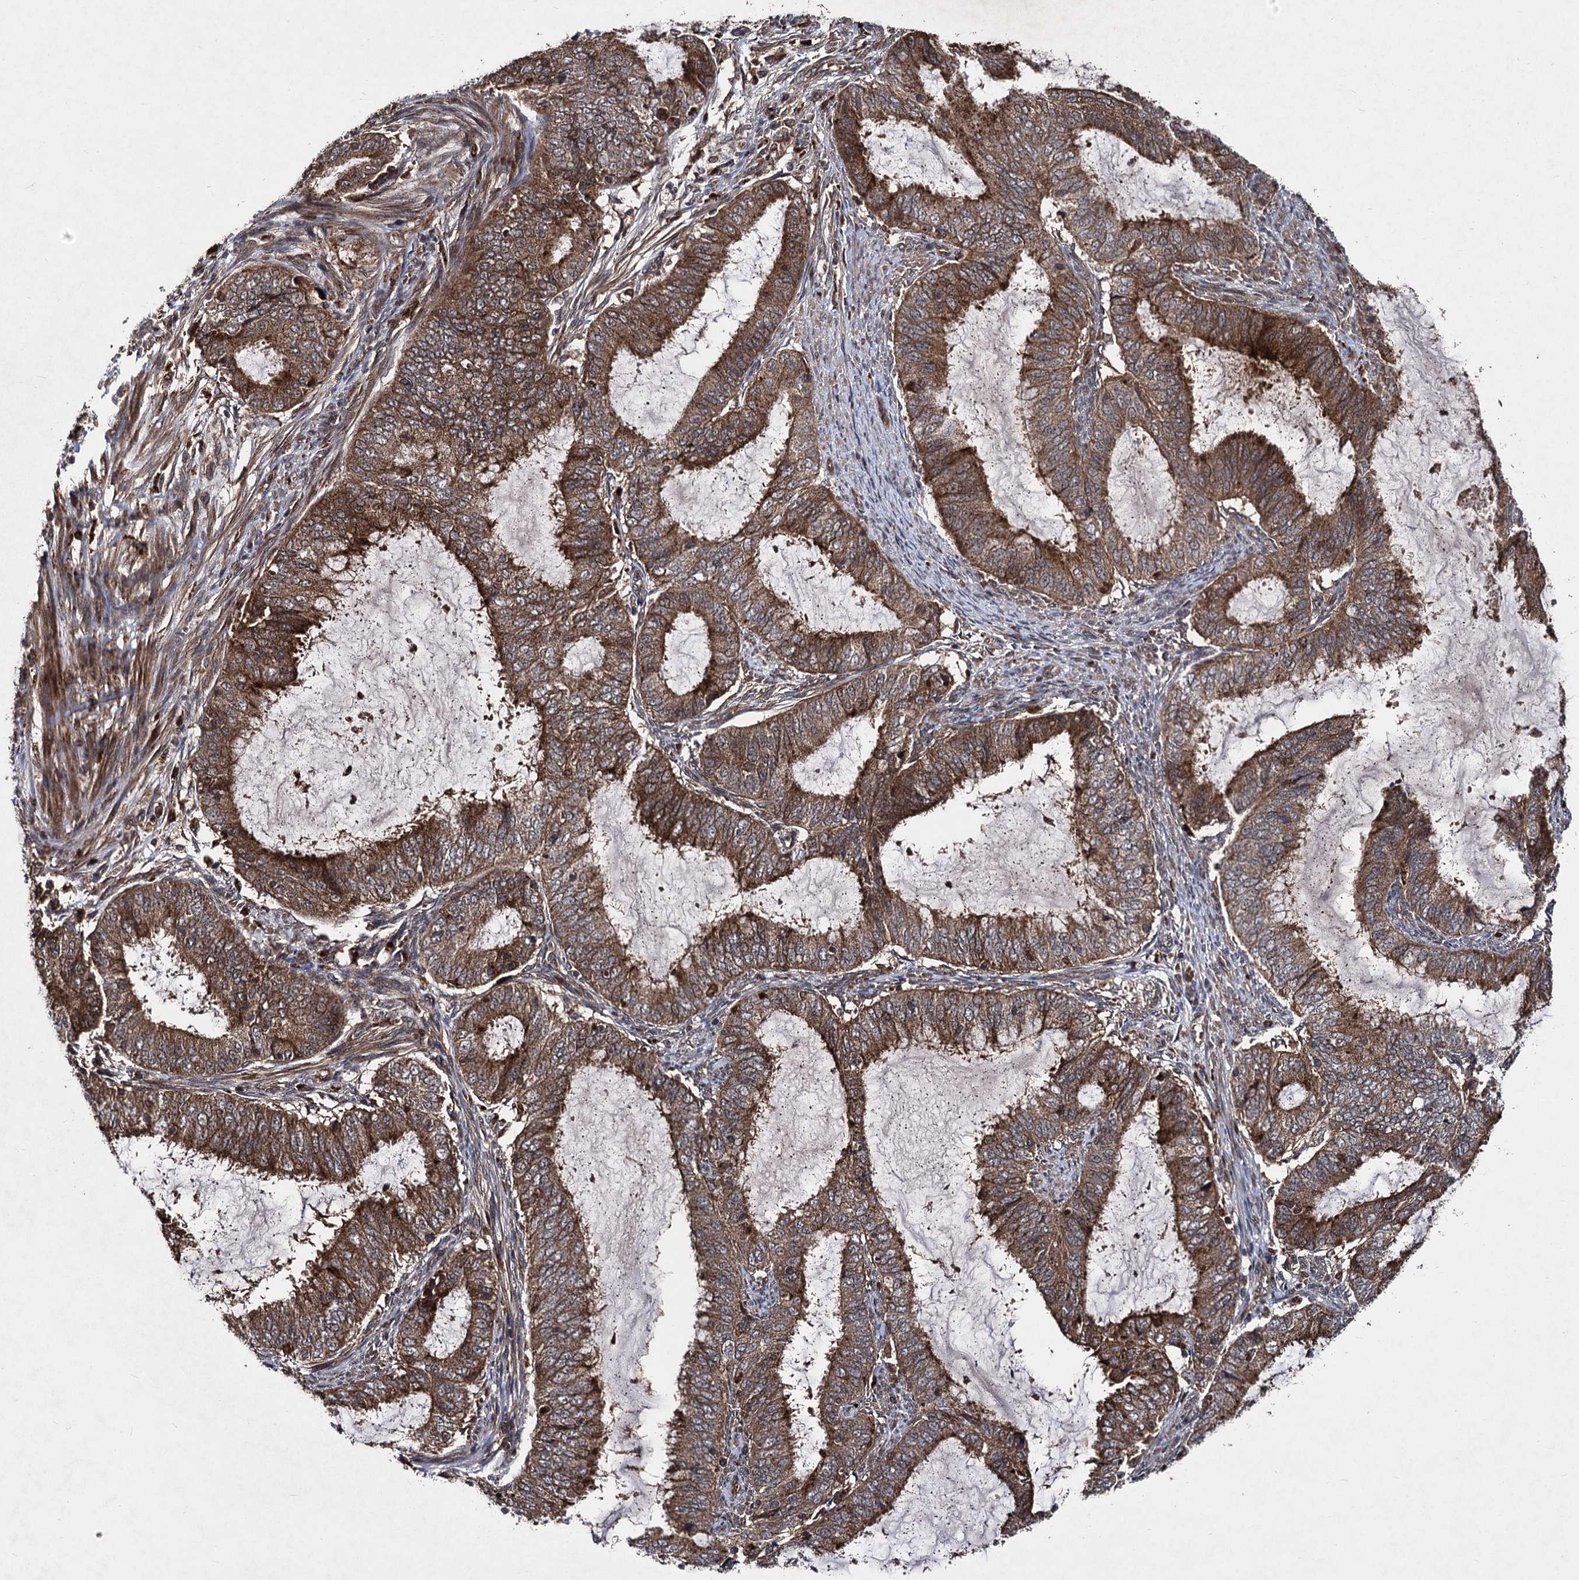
{"staining": {"intensity": "moderate", "quantity": ">75%", "location": "cytoplasmic/membranous"}, "tissue": "endometrial cancer", "cell_type": "Tumor cells", "image_type": "cancer", "snomed": [{"axis": "morphology", "description": "Adenocarcinoma, NOS"}, {"axis": "topography", "description": "Endometrium"}], "caption": "Human endometrial adenocarcinoma stained for a protein (brown) shows moderate cytoplasmic/membranous positive staining in about >75% of tumor cells.", "gene": "BCL2L2", "patient": {"sex": "female", "age": 51}}